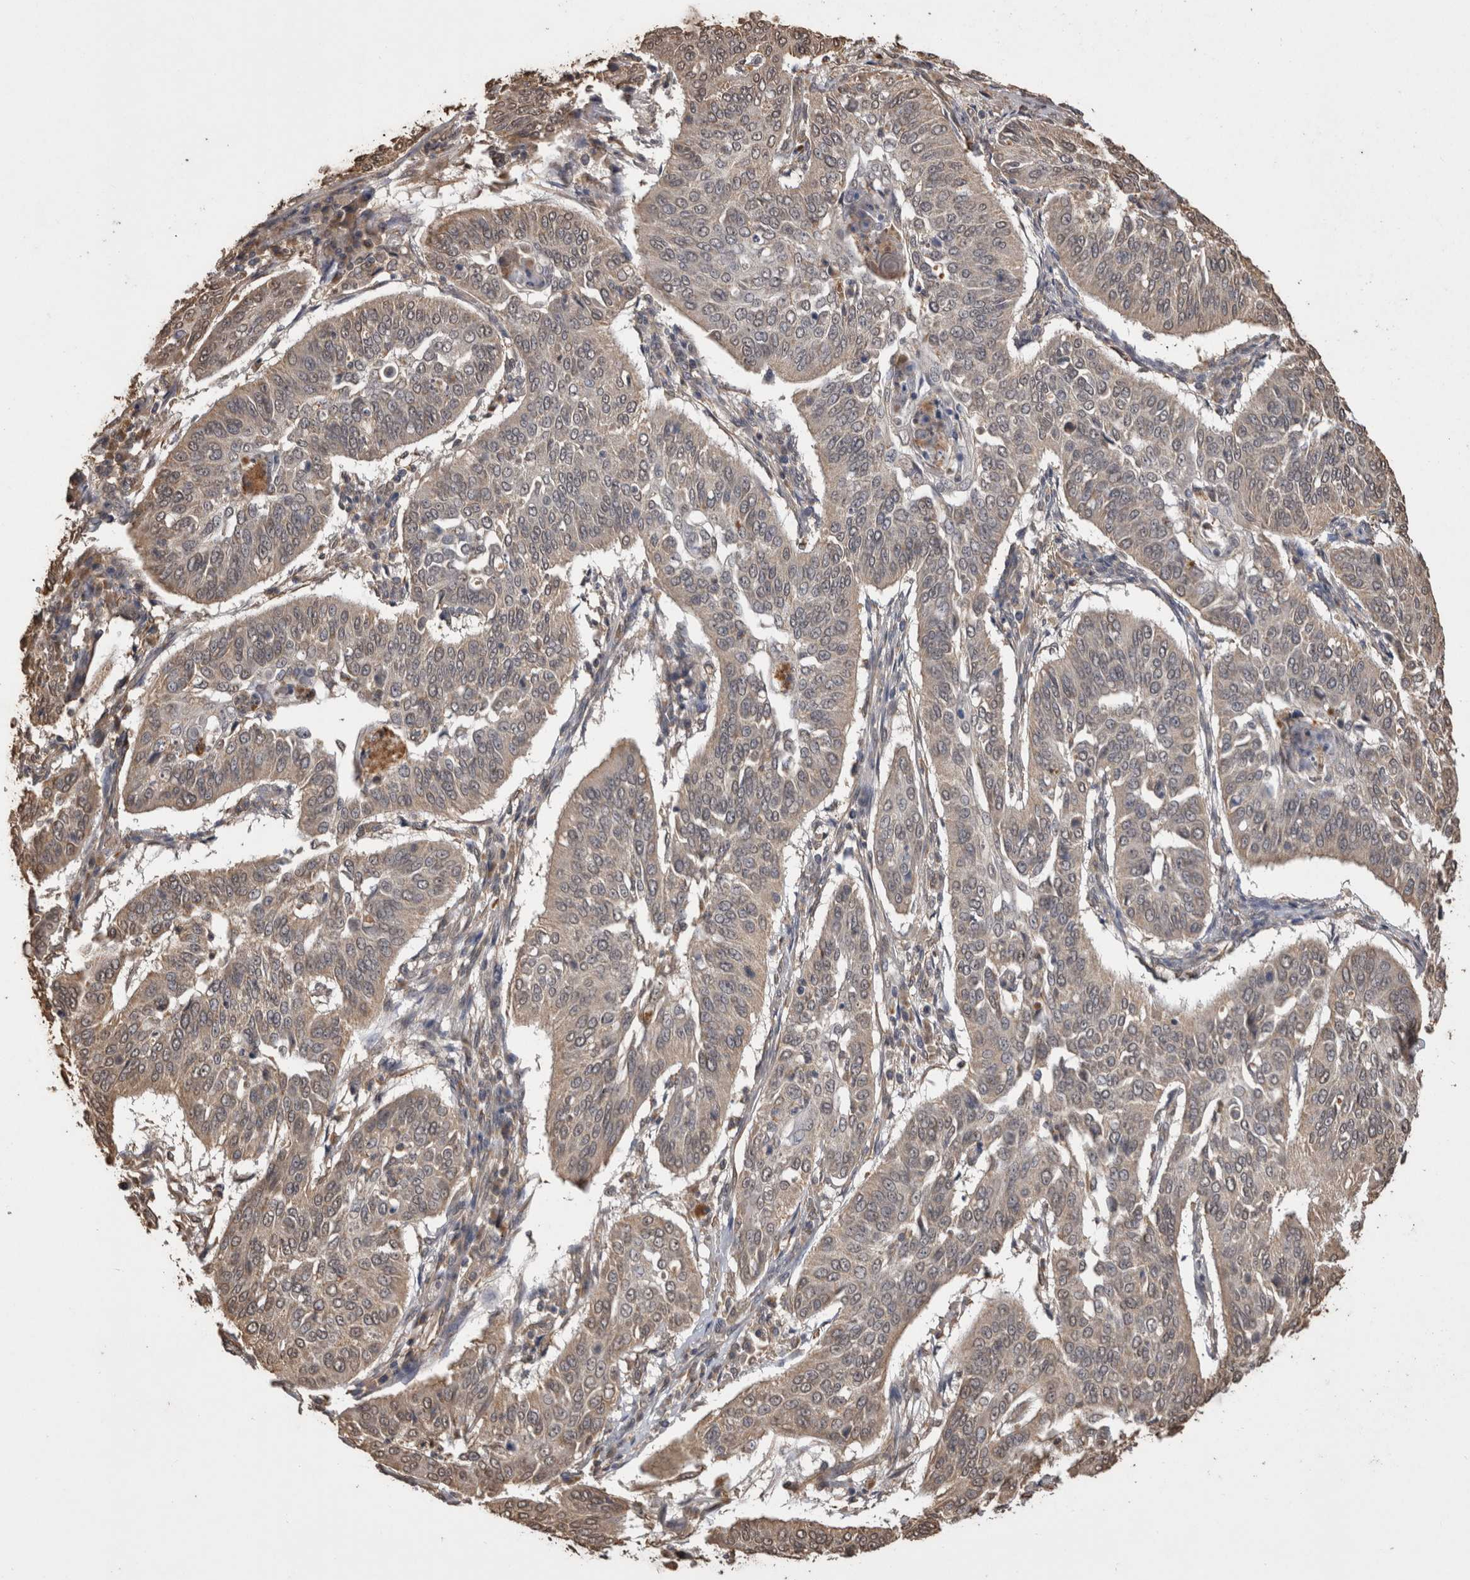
{"staining": {"intensity": "weak", "quantity": ">75%", "location": "cytoplasmic/membranous"}, "tissue": "cervical cancer", "cell_type": "Tumor cells", "image_type": "cancer", "snomed": [{"axis": "morphology", "description": "Normal tissue, NOS"}, {"axis": "morphology", "description": "Squamous cell carcinoma, NOS"}, {"axis": "topography", "description": "Cervix"}], "caption": "Protein staining of cervical squamous cell carcinoma tissue shows weak cytoplasmic/membranous staining in about >75% of tumor cells.", "gene": "SOCS5", "patient": {"sex": "female", "age": 39}}